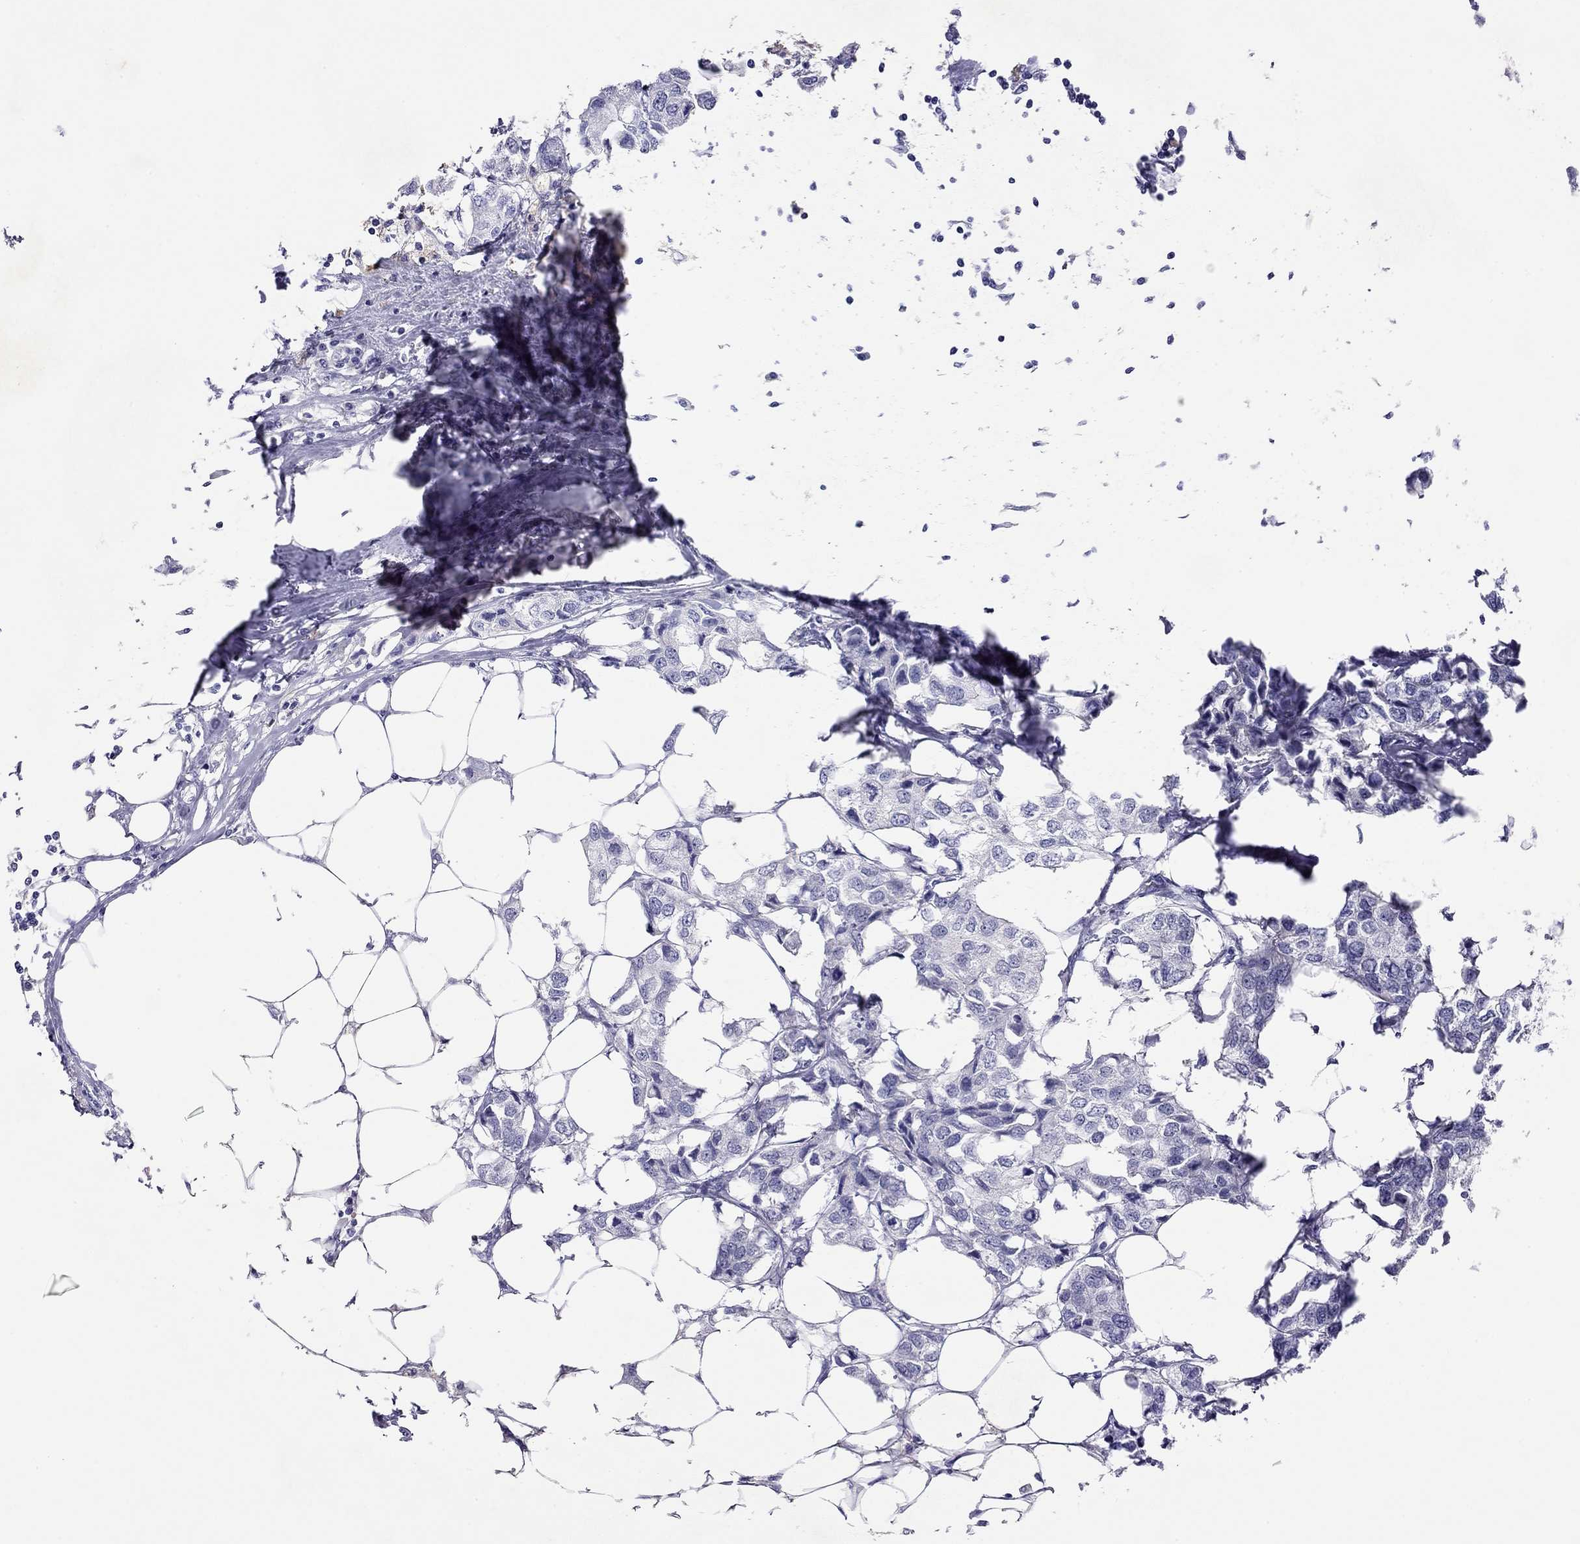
{"staining": {"intensity": "negative", "quantity": "none", "location": "none"}, "tissue": "breast cancer", "cell_type": "Tumor cells", "image_type": "cancer", "snomed": [{"axis": "morphology", "description": "Duct carcinoma"}, {"axis": "topography", "description": "Breast"}], "caption": "This is an immunohistochemistry (IHC) histopathology image of human breast infiltrating ductal carcinoma. There is no positivity in tumor cells.", "gene": "CAPNS2", "patient": {"sex": "female", "age": 80}}